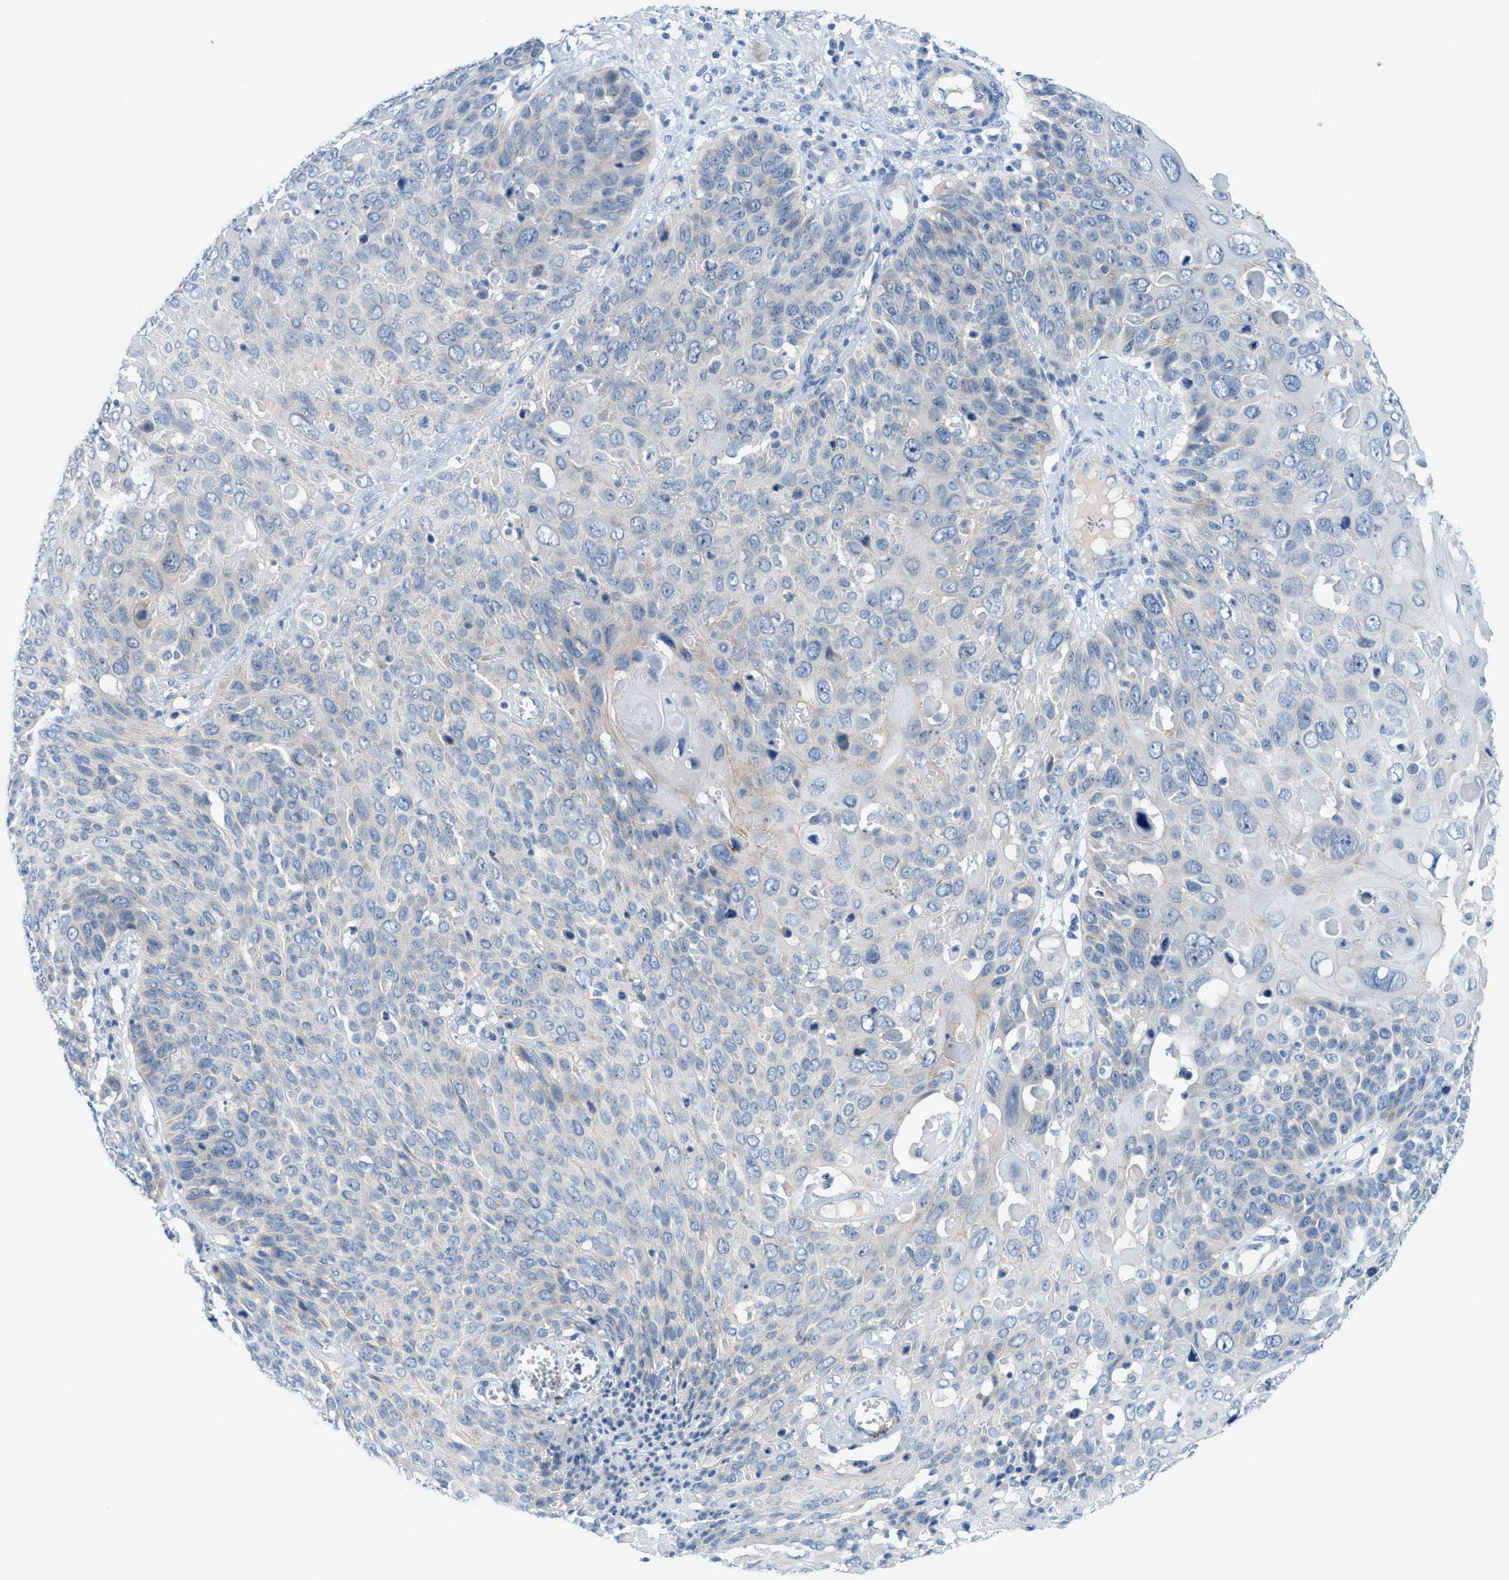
{"staining": {"intensity": "negative", "quantity": "none", "location": "none"}, "tissue": "cervical cancer", "cell_type": "Tumor cells", "image_type": "cancer", "snomed": [{"axis": "morphology", "description": "Squamous cell carcinoma, NOS"}, {"axis": "topography", "description": "Cervix"}], "caption": "DAB immunohistochemical staining of human cervical squamous cell carcinoma displays no significant expression in tumor cells.", "gene": "CMTM1", "patient": {"sex": "female", "age": 74}}